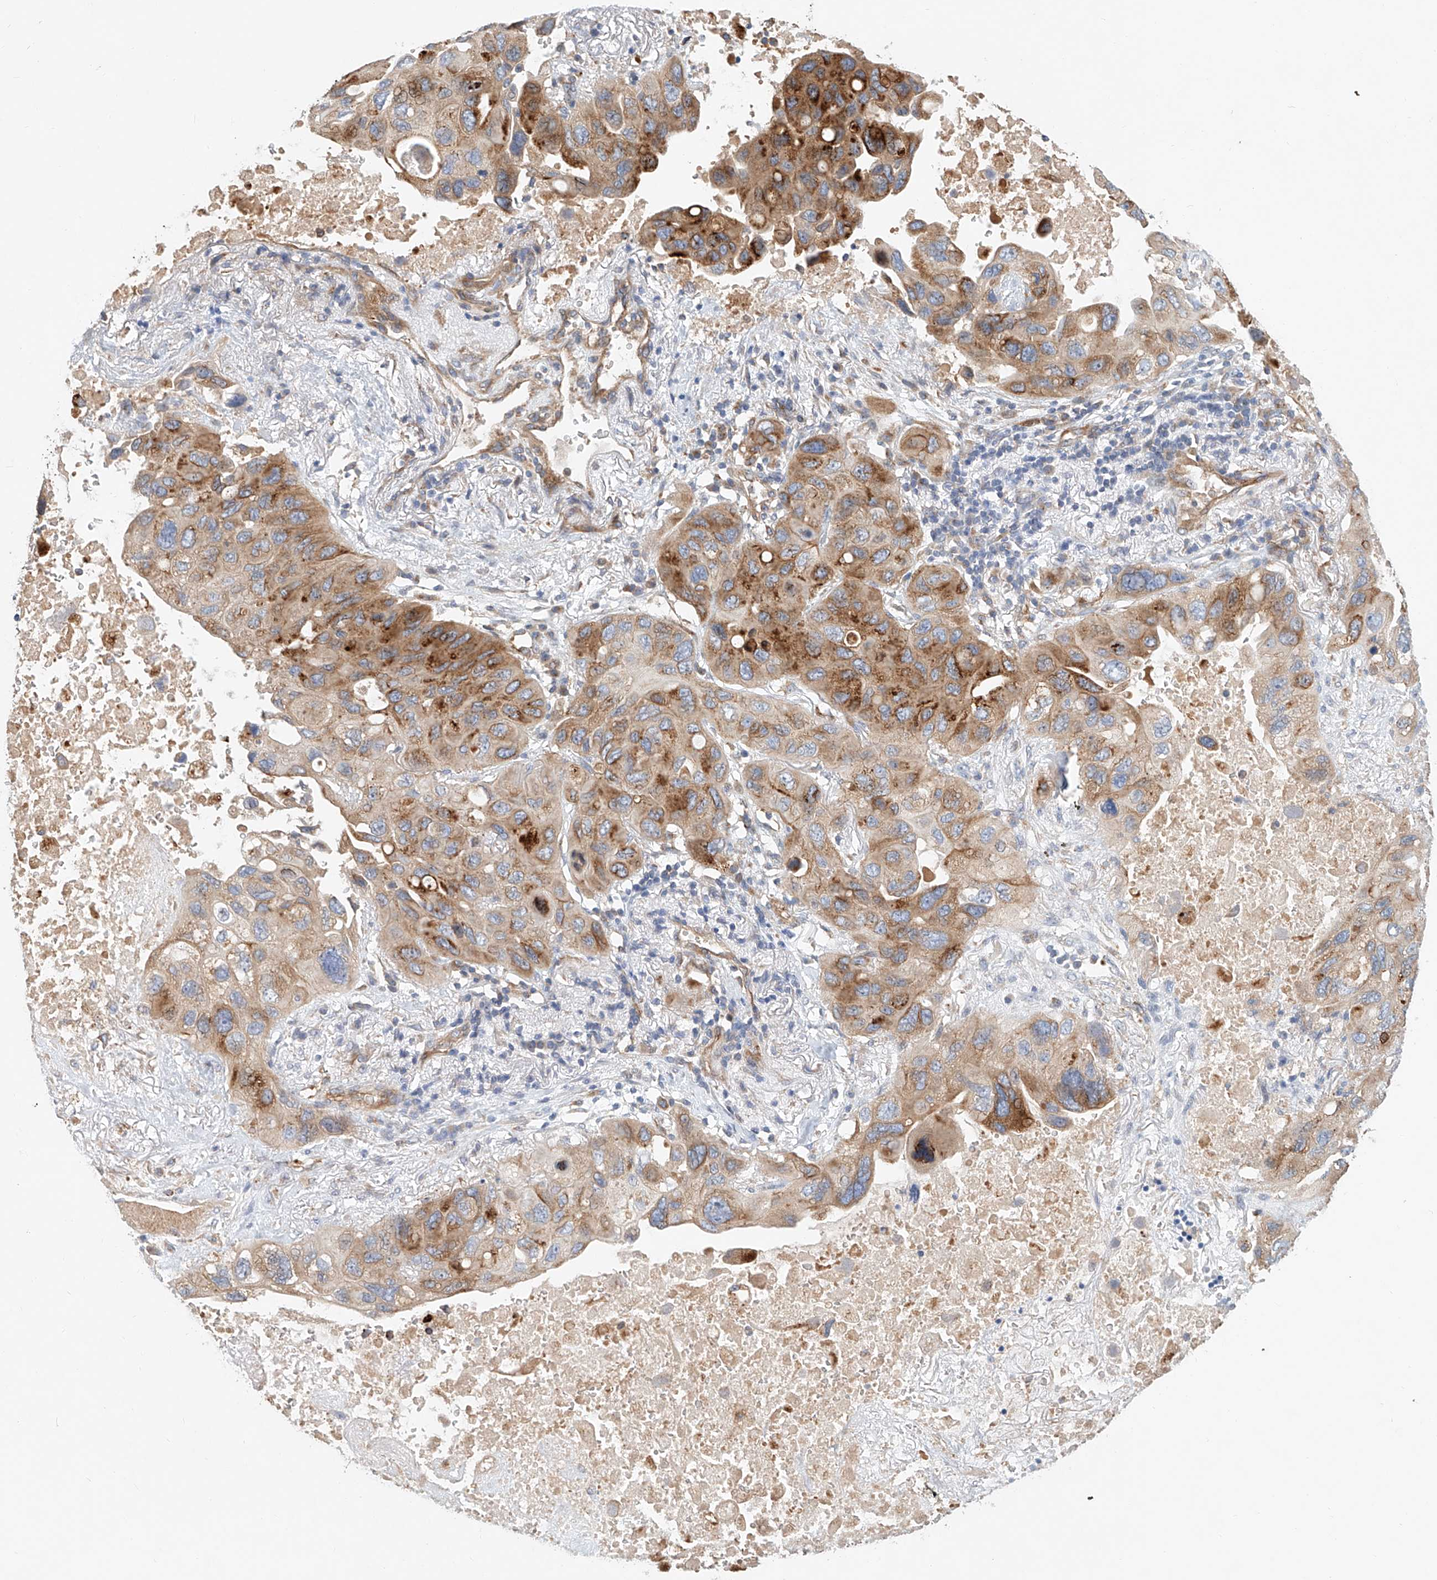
{"staining": {"intensity": "moderate", "quantity": ">75%", "location": "cytoplasmic/membranous"}, "tissue": "lung cancer", "cell_type": "Tumor cells", "image_type": "cancer", "snomed": [{"axis": "morphology", "description": "Squamous cell carcinoma, NOS"}, {"axis": "topography", "description": "Lung"}], "caption": "Lung squamous cell carcinoma was stained to show a protein in brown. There is medium levels of moderate cytoplasmic/membranous positivity in approximately >75% of tumor cells. Using DAB (3,3'-diaminobenzidine) (brown) and hematoxylin (blue) stains, captured at high magnification using brightfield microscopy.", "gene": "HGSNAT", "patient": {"sex": "female", "age": 73}}